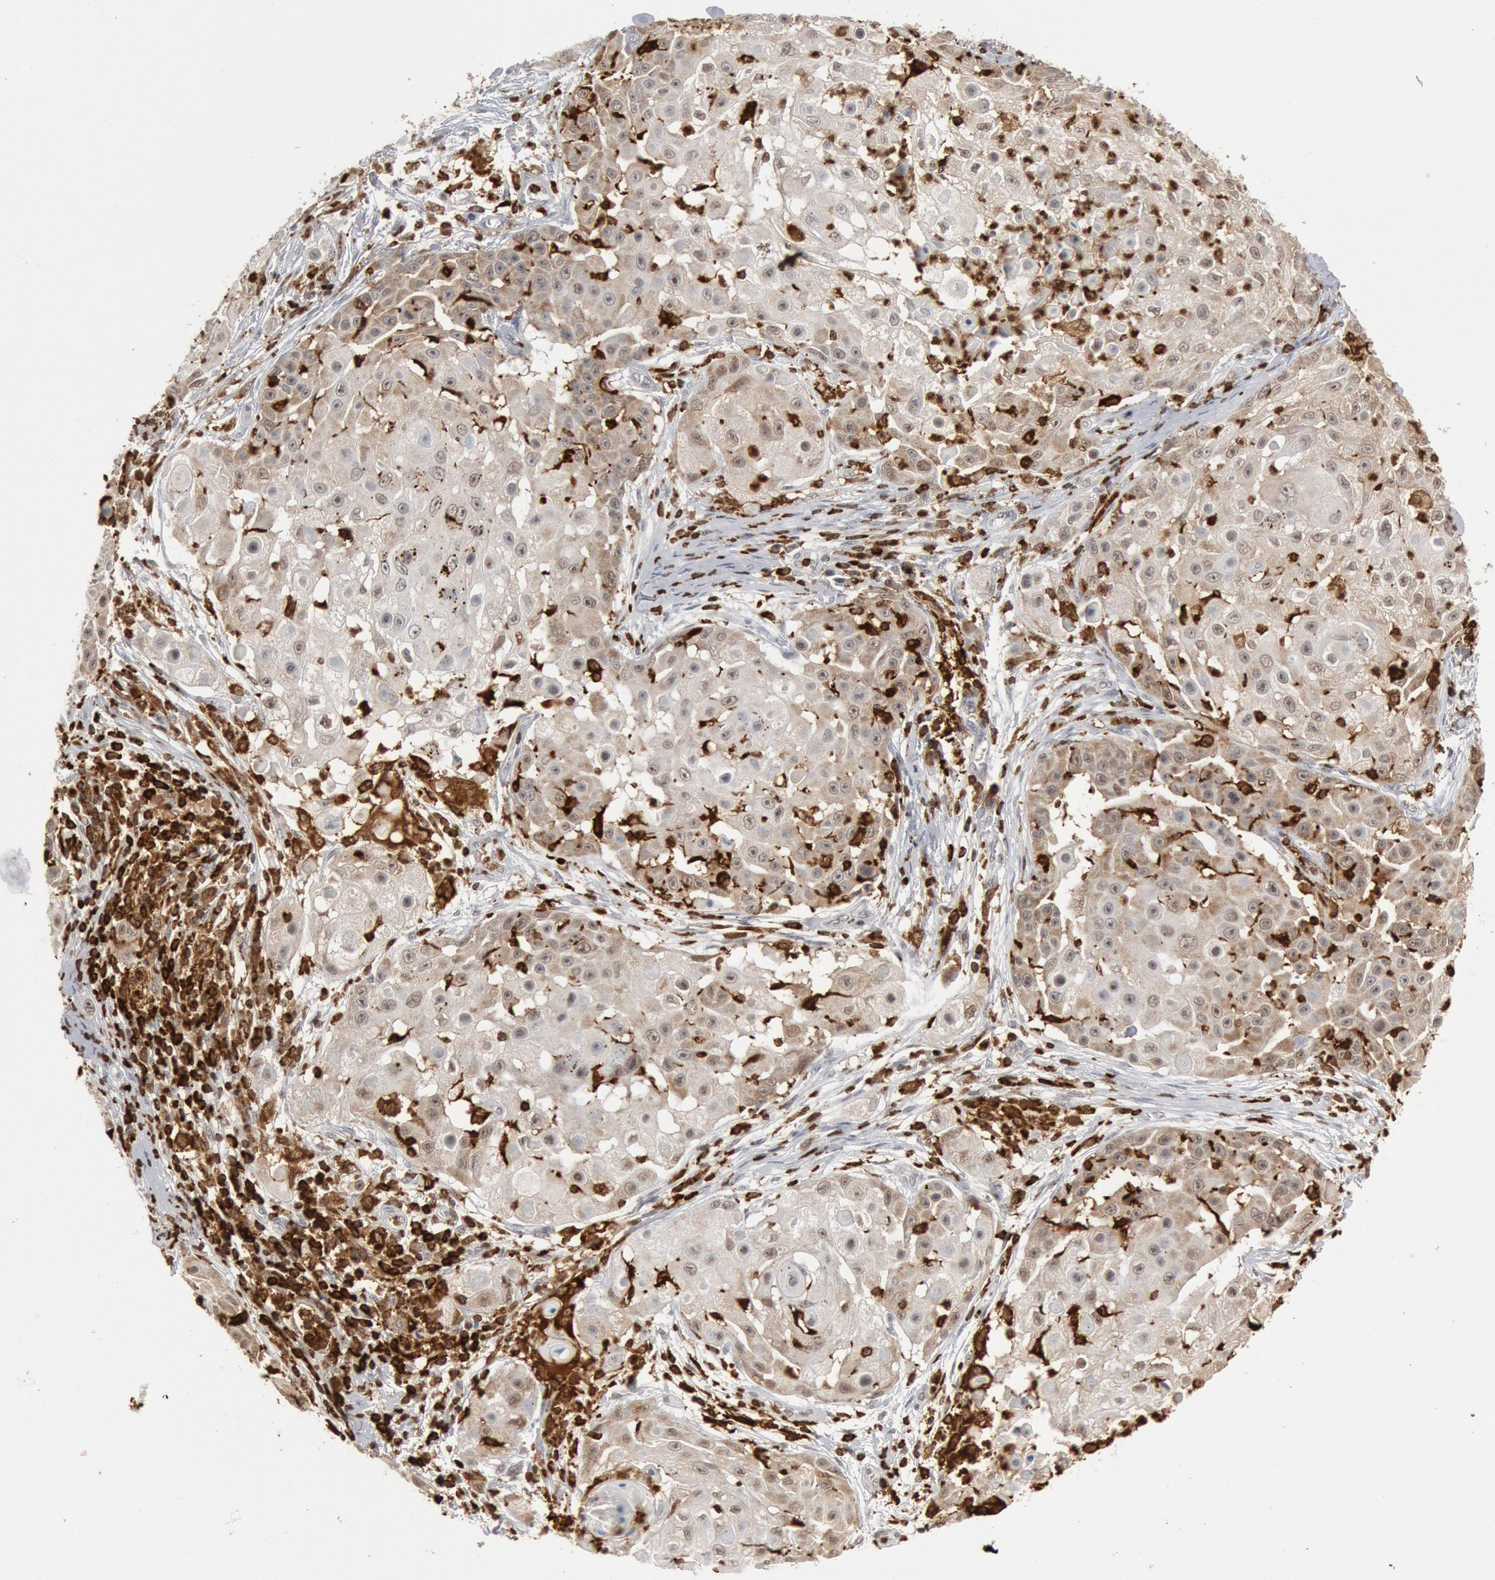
{"staining": {"intensity": "weak", "quantity": ">75%", "location": "cytoplasmic/membranous"}, "tissue": "skin cancer", "cell_type": "Tumor cells", "image_type": "cancer", "snomed": [{"axis": "morphology", "description": "Squamous cell carcinoma, NOS"}, {"axis": "topography", "description": "Skin"}], "caption": "This micrograph reveals immunohistochemistry (IHC) staining of human squamous cell carcinoma (skin), with low weak cytoplasmic/membranous staining in approximately >75% of tumor cells.", "gene": "PTPN6", "patient": {"sex": "female", "age": 57}}